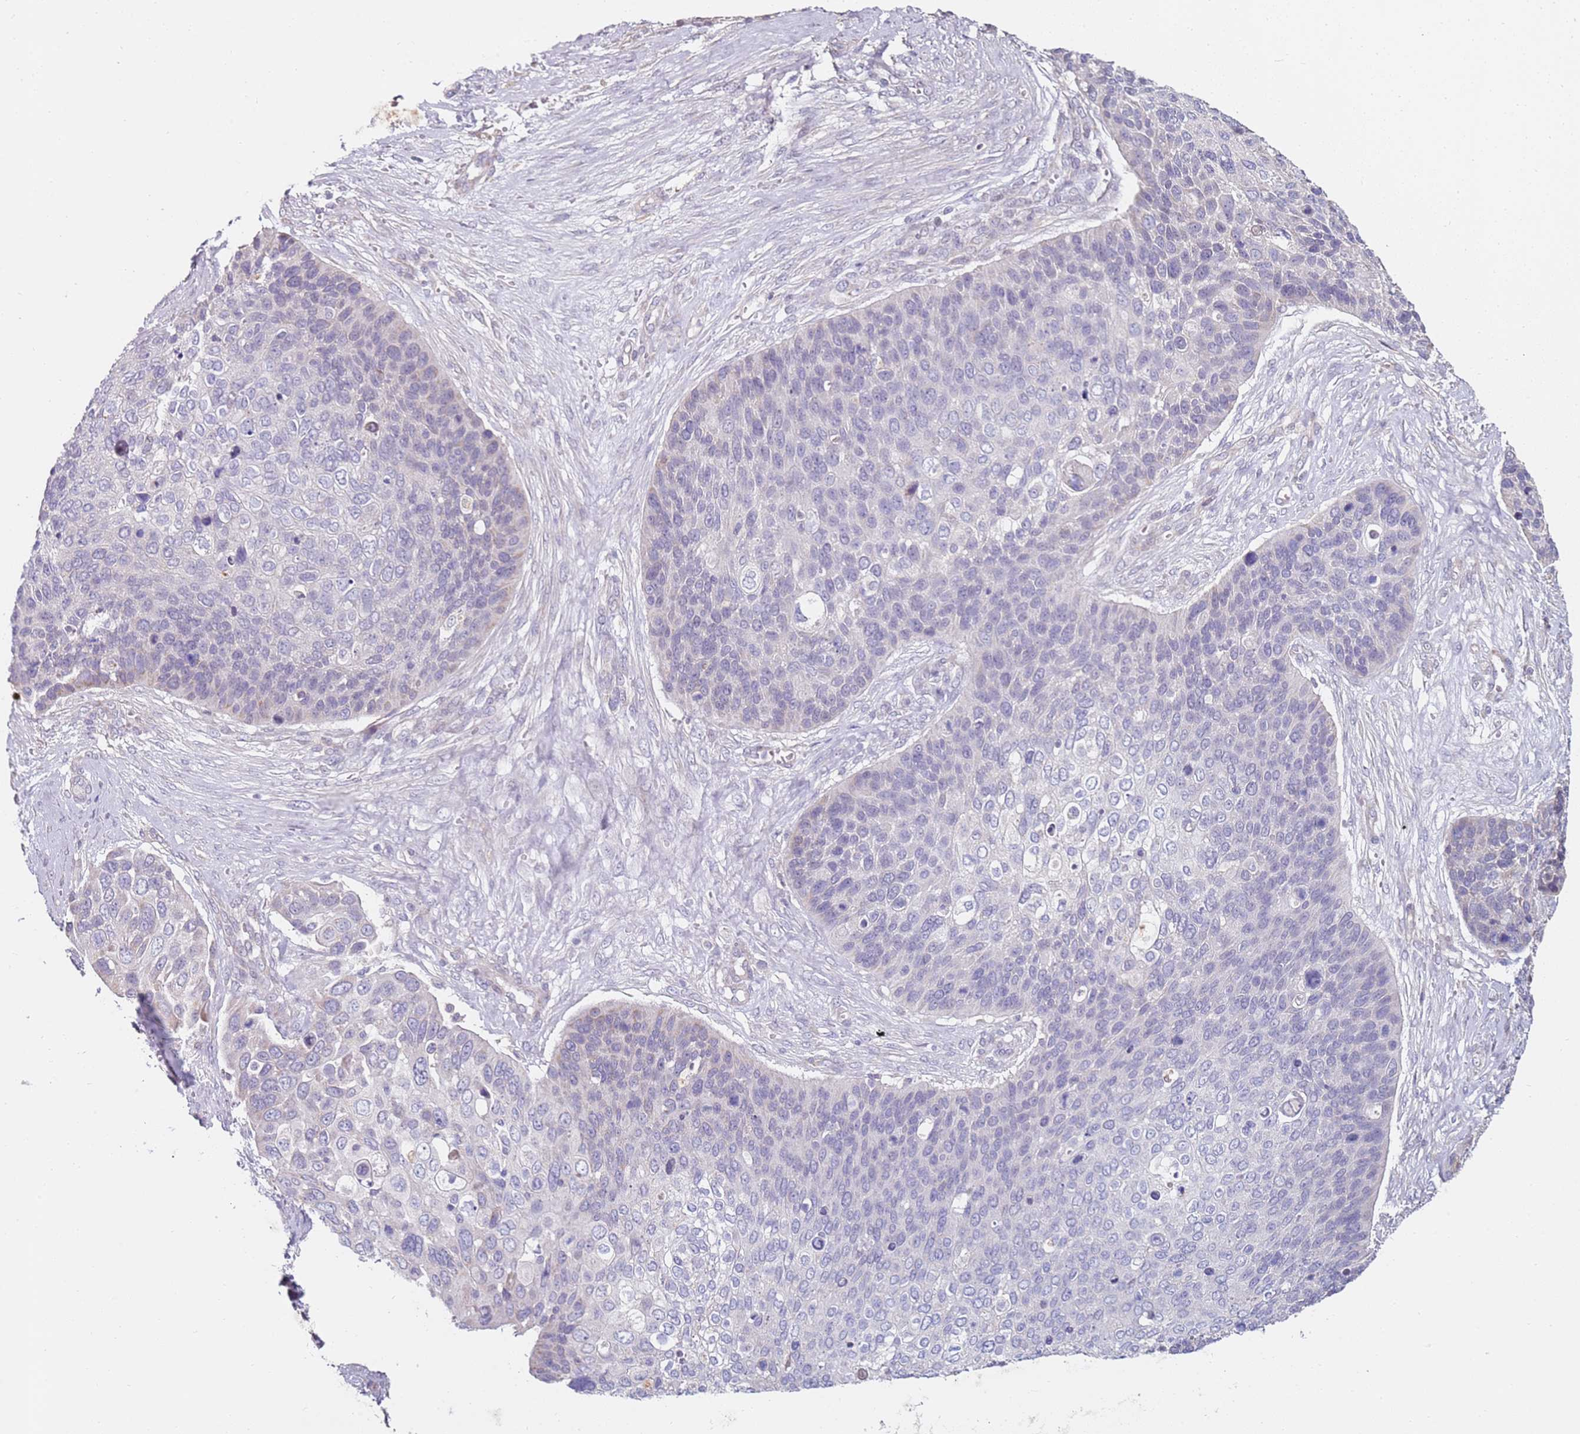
{"staining": {"intensity": "moderate", "quantity": "<25%", "location": "cytoplasmic/membranous"}, "tissue": "skin cancer", "cell_type": "Tumor cells", "image_type": "cancer", "snomed": [{"axis": "morphology", "description": "Basal cell carcinoma"}, {"axis": "topography", "description": "Skin"}], "caption": "An immunohistochemistry histopathology image of neoplastic tissue is shown. Protein staining in brown labels moderate cytoplasmic/membranous positivity in basal cell carcinoma (skin) within tumor cells. Using DAB (brown) and hematoxylin (blue) stains, captured at high magnification using brightfield microscopy.", "gene": "RARS2", "patient": {"sex": "female", "age": 74}}